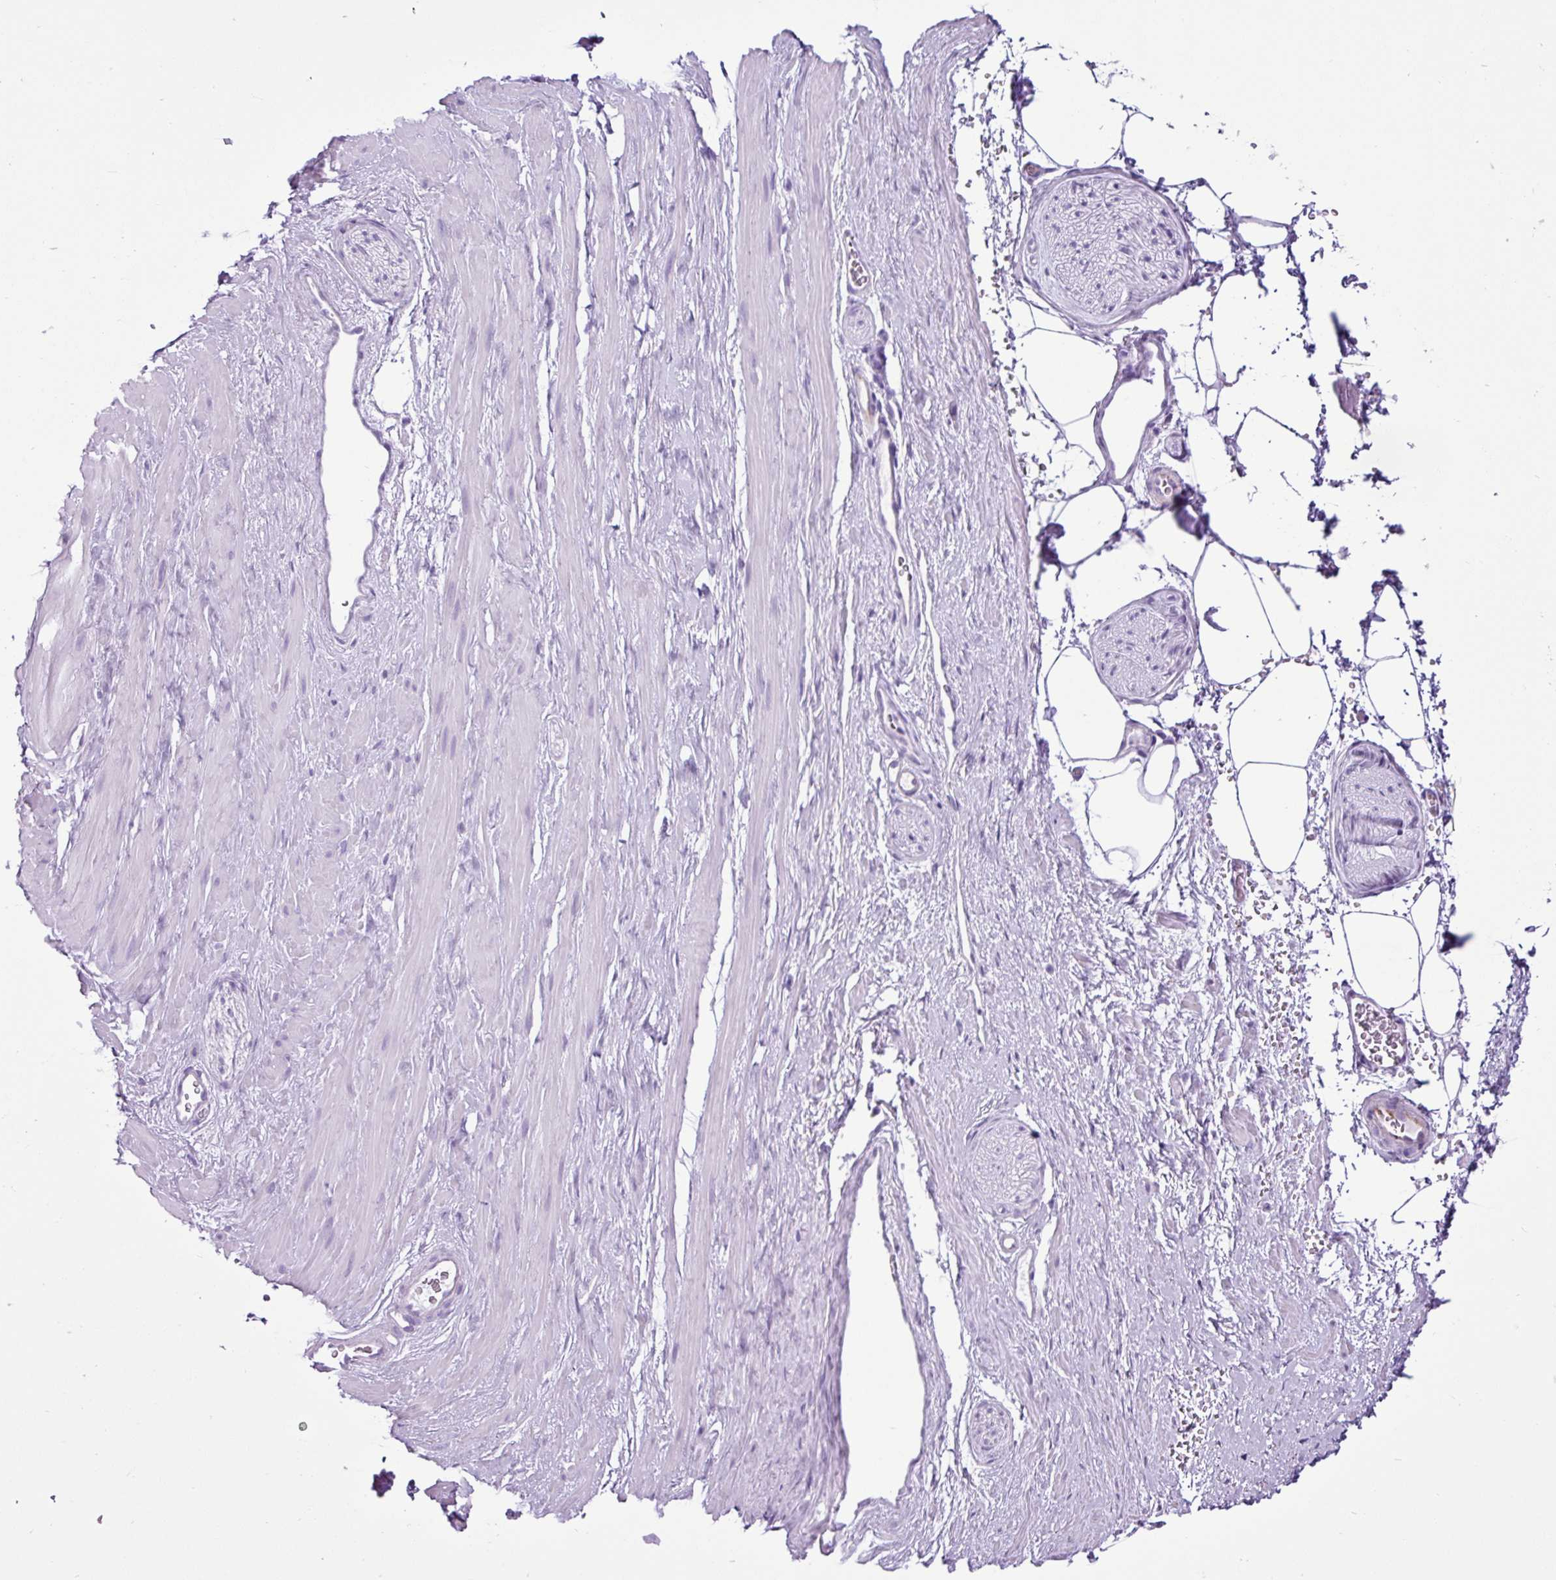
{"staining": {"intensity": "negative", "quantity": "none", "location": "none"}, "tissue": "adipose tissue", "cell_type": "Adipocytes", "image_type": "normal", "snomed": [{"axis": "morphology", "description": "Normal tissue, NOS"}, {"axis": "topography", "description": "Prostate"}, {"axis": "topography", "description": "Peripheral nerve tissue"}], "caption": "IHC photomicrograph of benign adipose tissue: adipose tissue stained with DAB displays no significant protein positivity in adipocytes.", "gene": "LILRB4", "patient": {"sex": "male", "age": 61}}